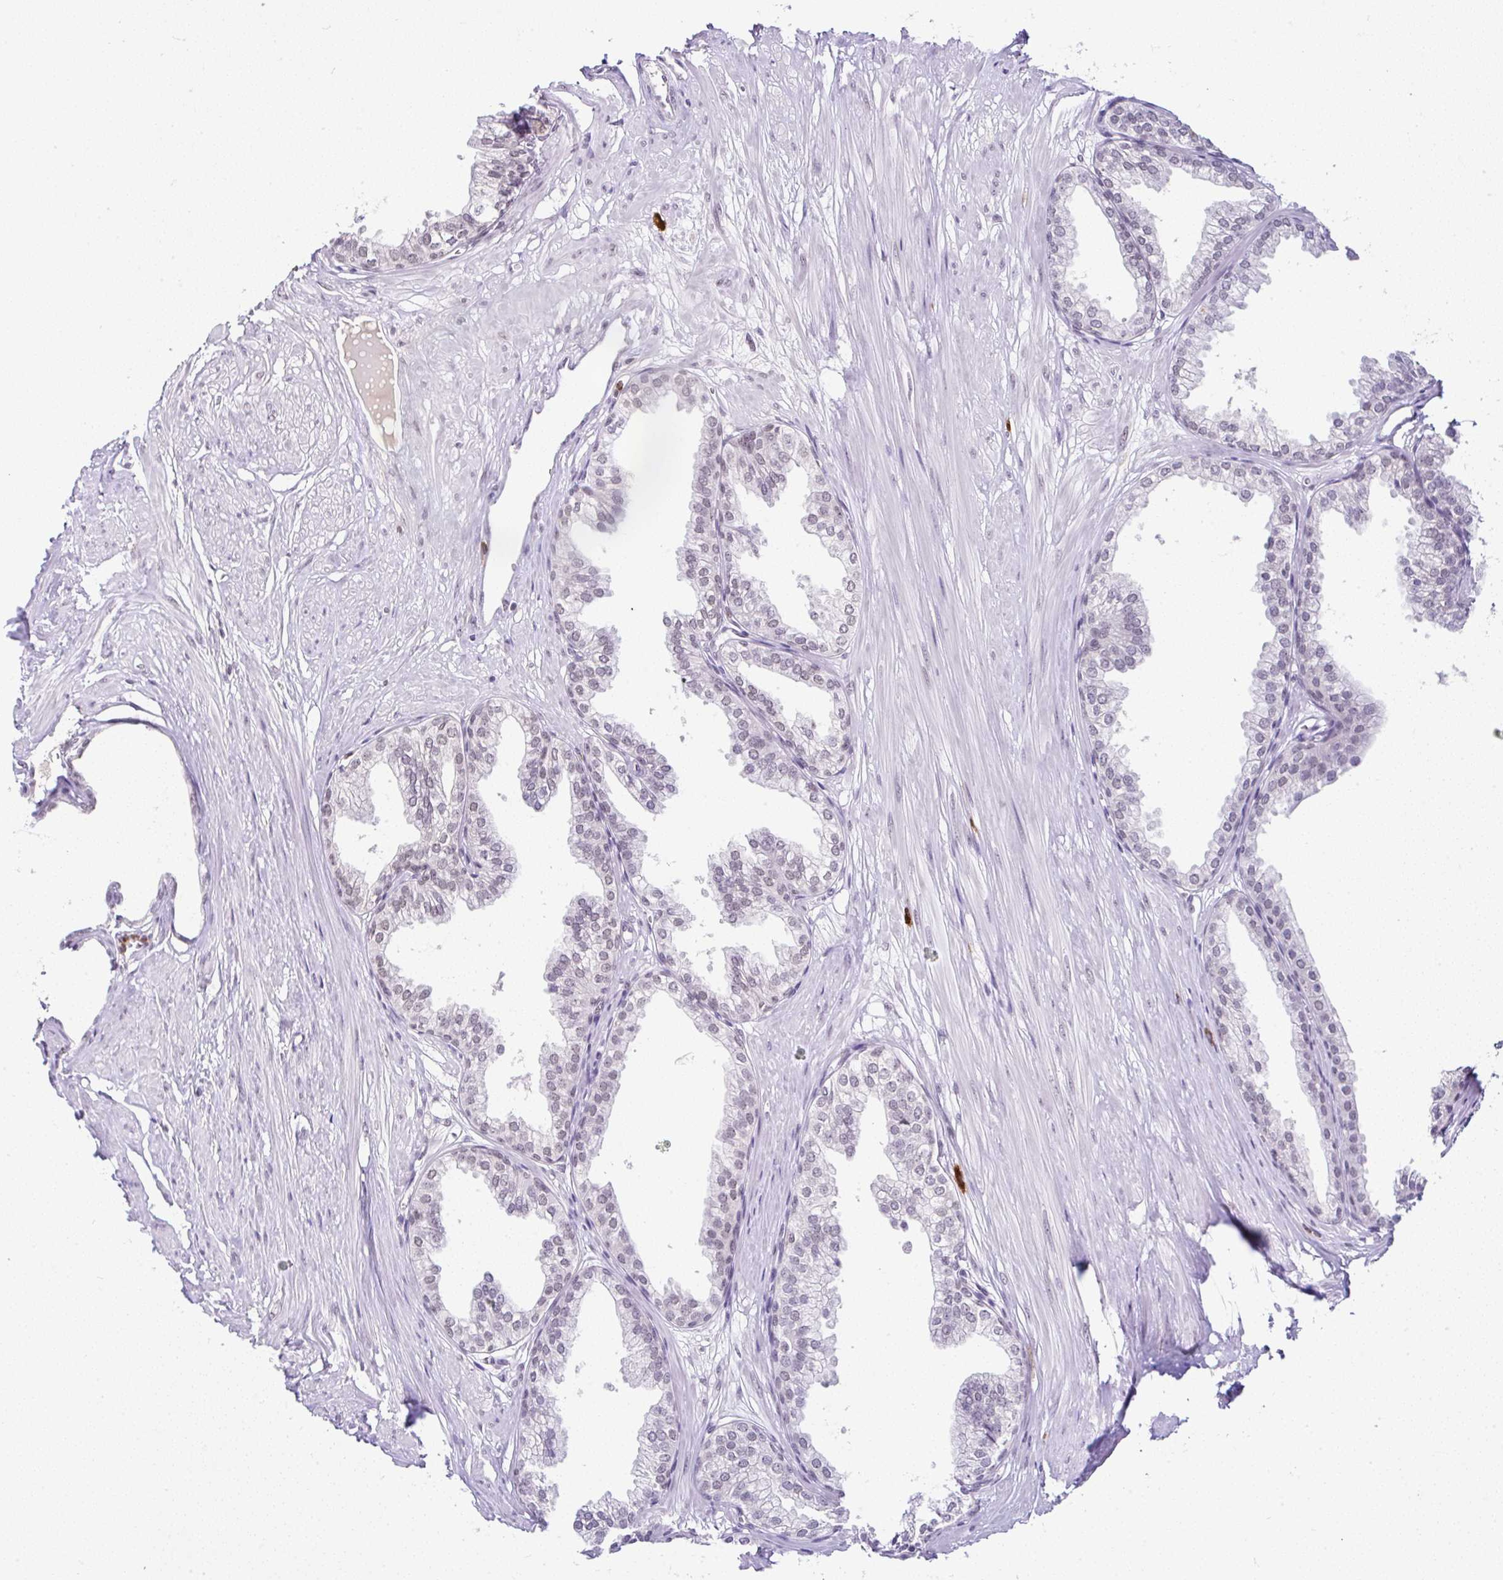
{"staining": {"intensity": "weak", "quantity": ">75%", "location": "nuclear"}, "tissue": "prostate", "cell_type": "Glandular cells", "image_type": "normal", "snomed": [{"axis": "morphology", "description": "Normal tissue, NOS"}, {"axis": "topography", "description": "Prostate"}, {"axis": "topography", "description": "Peripheral nerve tissue"}], "caption": "Immunohistochemistry photomicrograph of normal prostate stained for a protein (brown), which reveals low levels of weak nuclear staining in approximately >75% of glandular cells.", "gene": "PTPN2", "patient": {"sex": "male", "age": 55}}